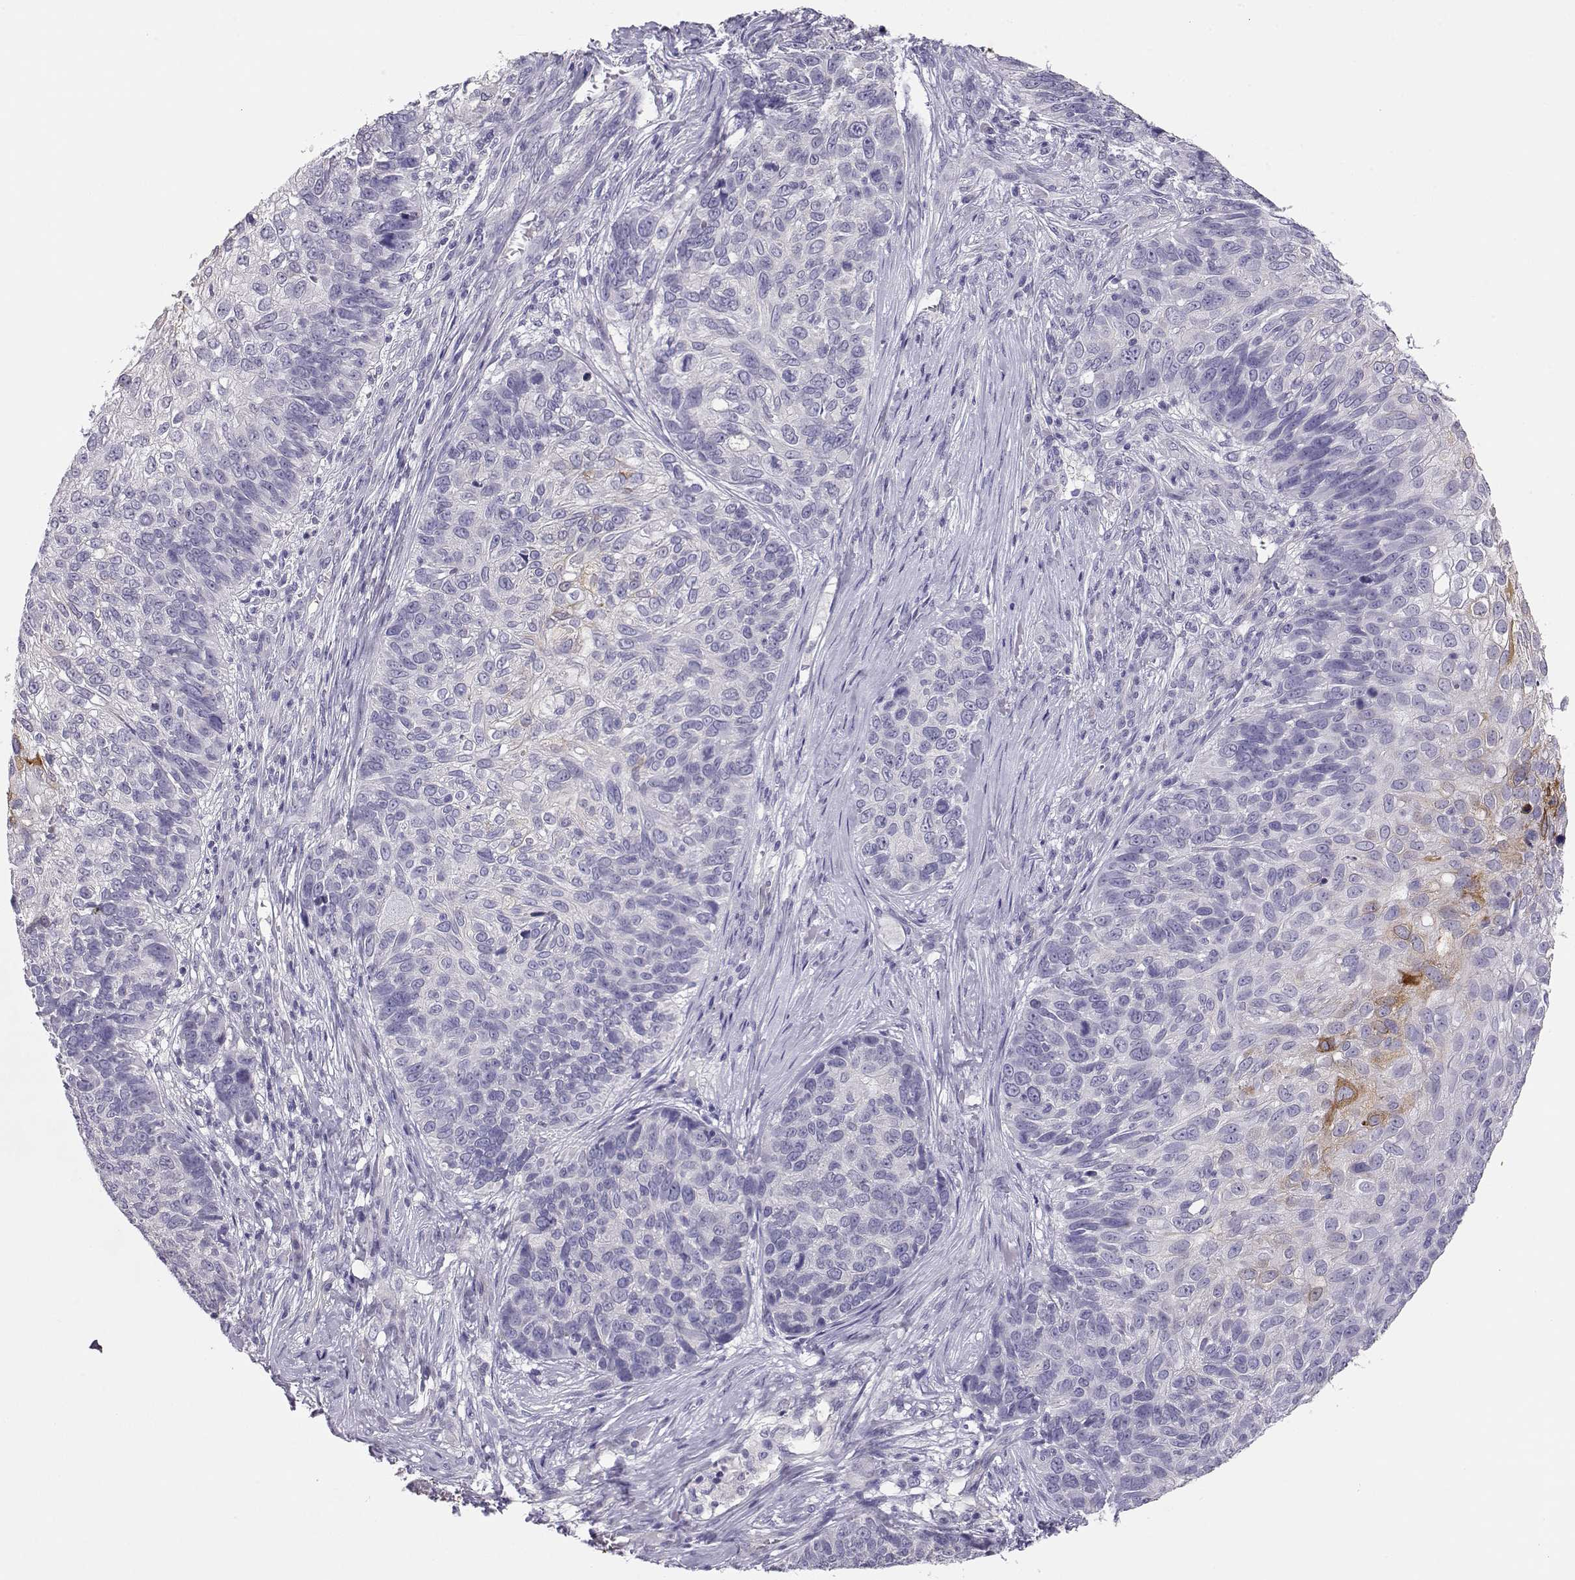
{"staining": {"intensity": "moderate", "quantity": "<25%", "location": "cytoplasmic/membranous"}, "tissue": "skin cancer", "cell_type": "Tumor cells", "image_type": "cancer", "snomed": [{"axis": "morphology", "description": "Squamous cell carcinoma, NOS"}, {"axis": "topography", "description": "Skin"}], "caption": "Human skin cancer (squamous cell carcinoma) stained for a protein (brown) shows moderate cytoplasmic/membranous positive expression in about <25% of tumor cells.", "gene": "ENDOU", "patient": {"sex": "male", "age": 92}}